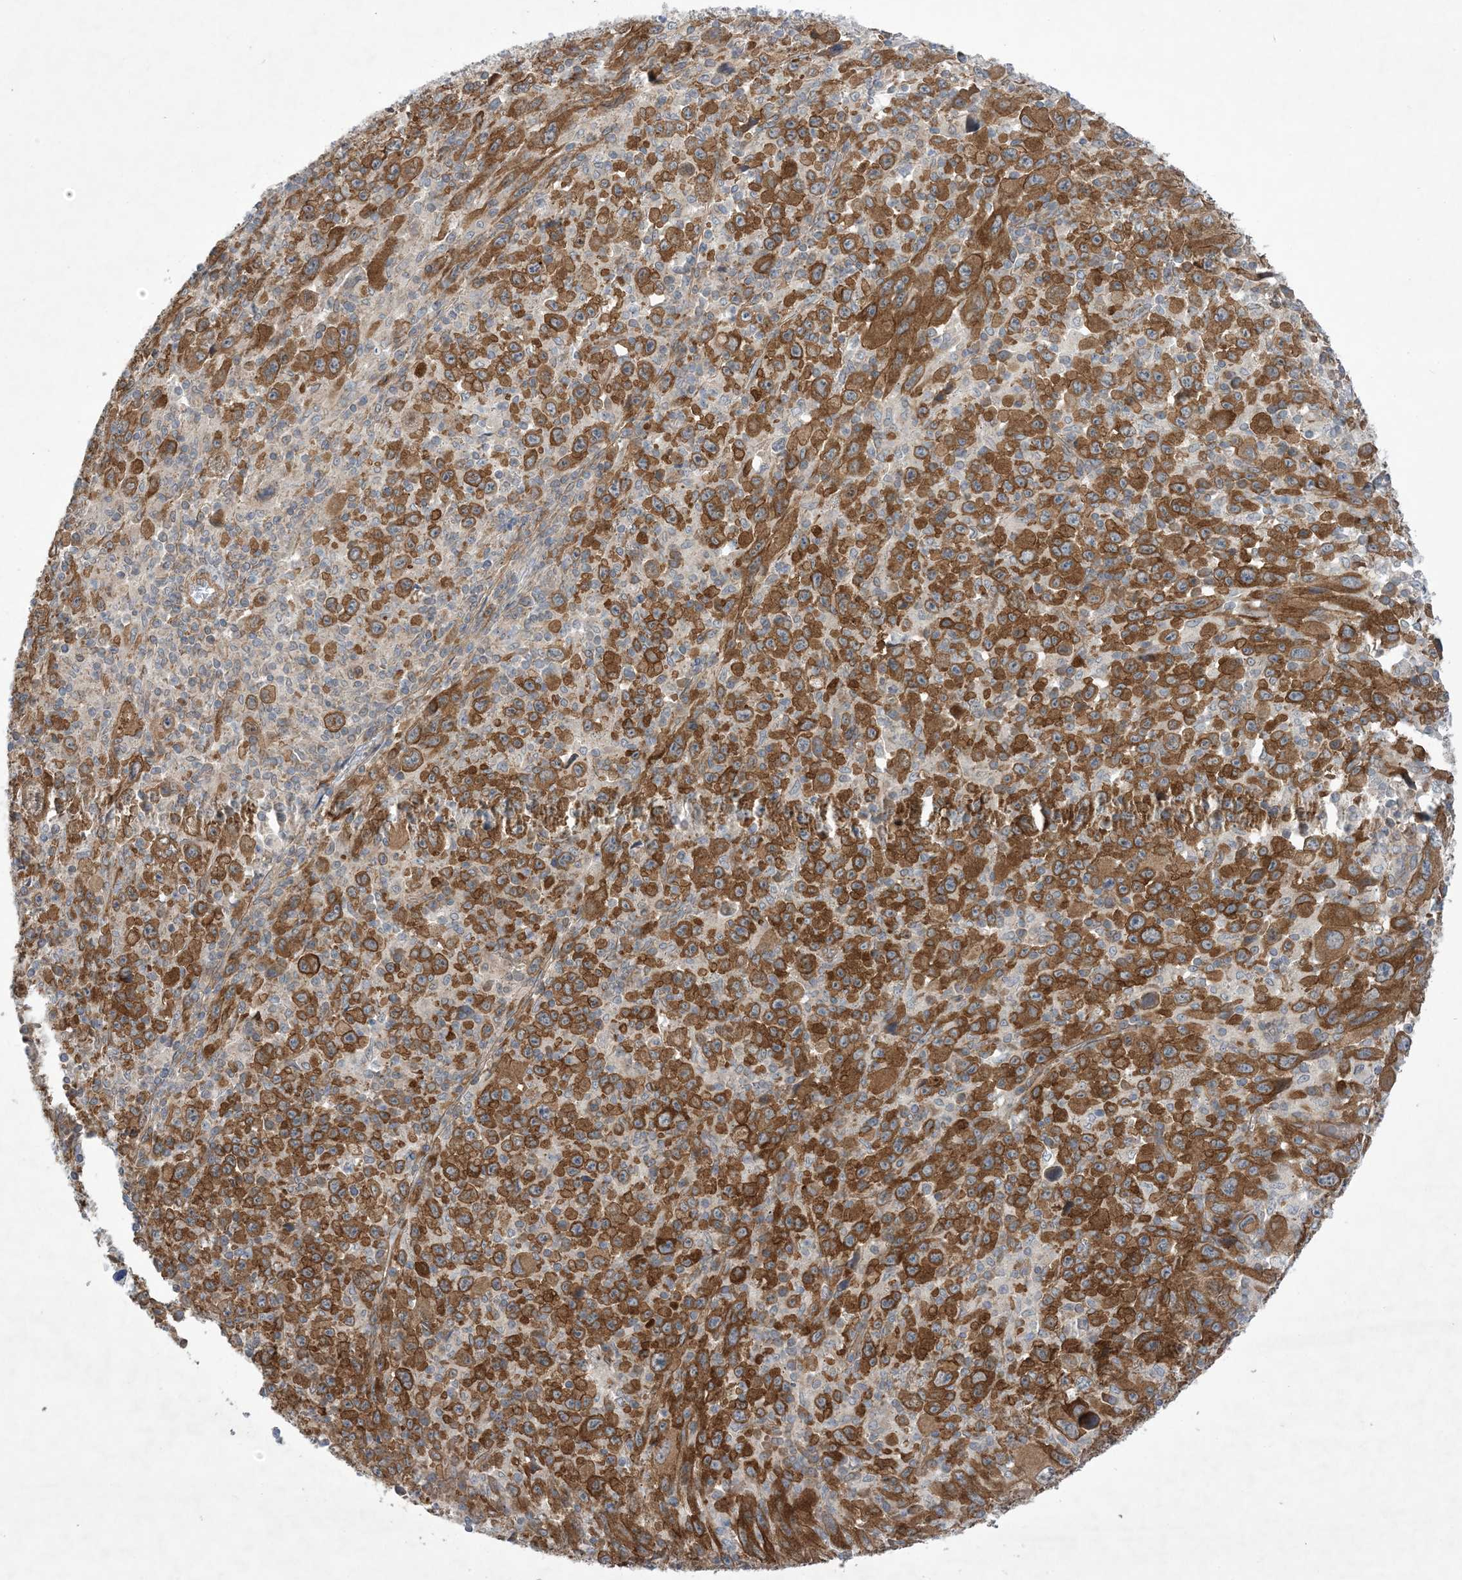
{"staining": {"intensity": "strong", "quantity": ">75%", "location": "cytoplasmic/membranous"}, "tissue": "melanoma", "cell_type": "Tumor cells", "image_type": "cancer", "snomed": [{"axis": "morphology", "description": "Malignant melanoma, Metastatic site"}, {"axis": "topography", "description": "Skin"}], "caption": "The photomicrograph exhibits immunohistochemical staining of malignant melanoma (metastatic site). There is strong cytoplasmic/membranous expression is appreciated in about >75% of tumor cells.", "gene": "EHBP1", "patient": {"sex": "female", "age": 56}}